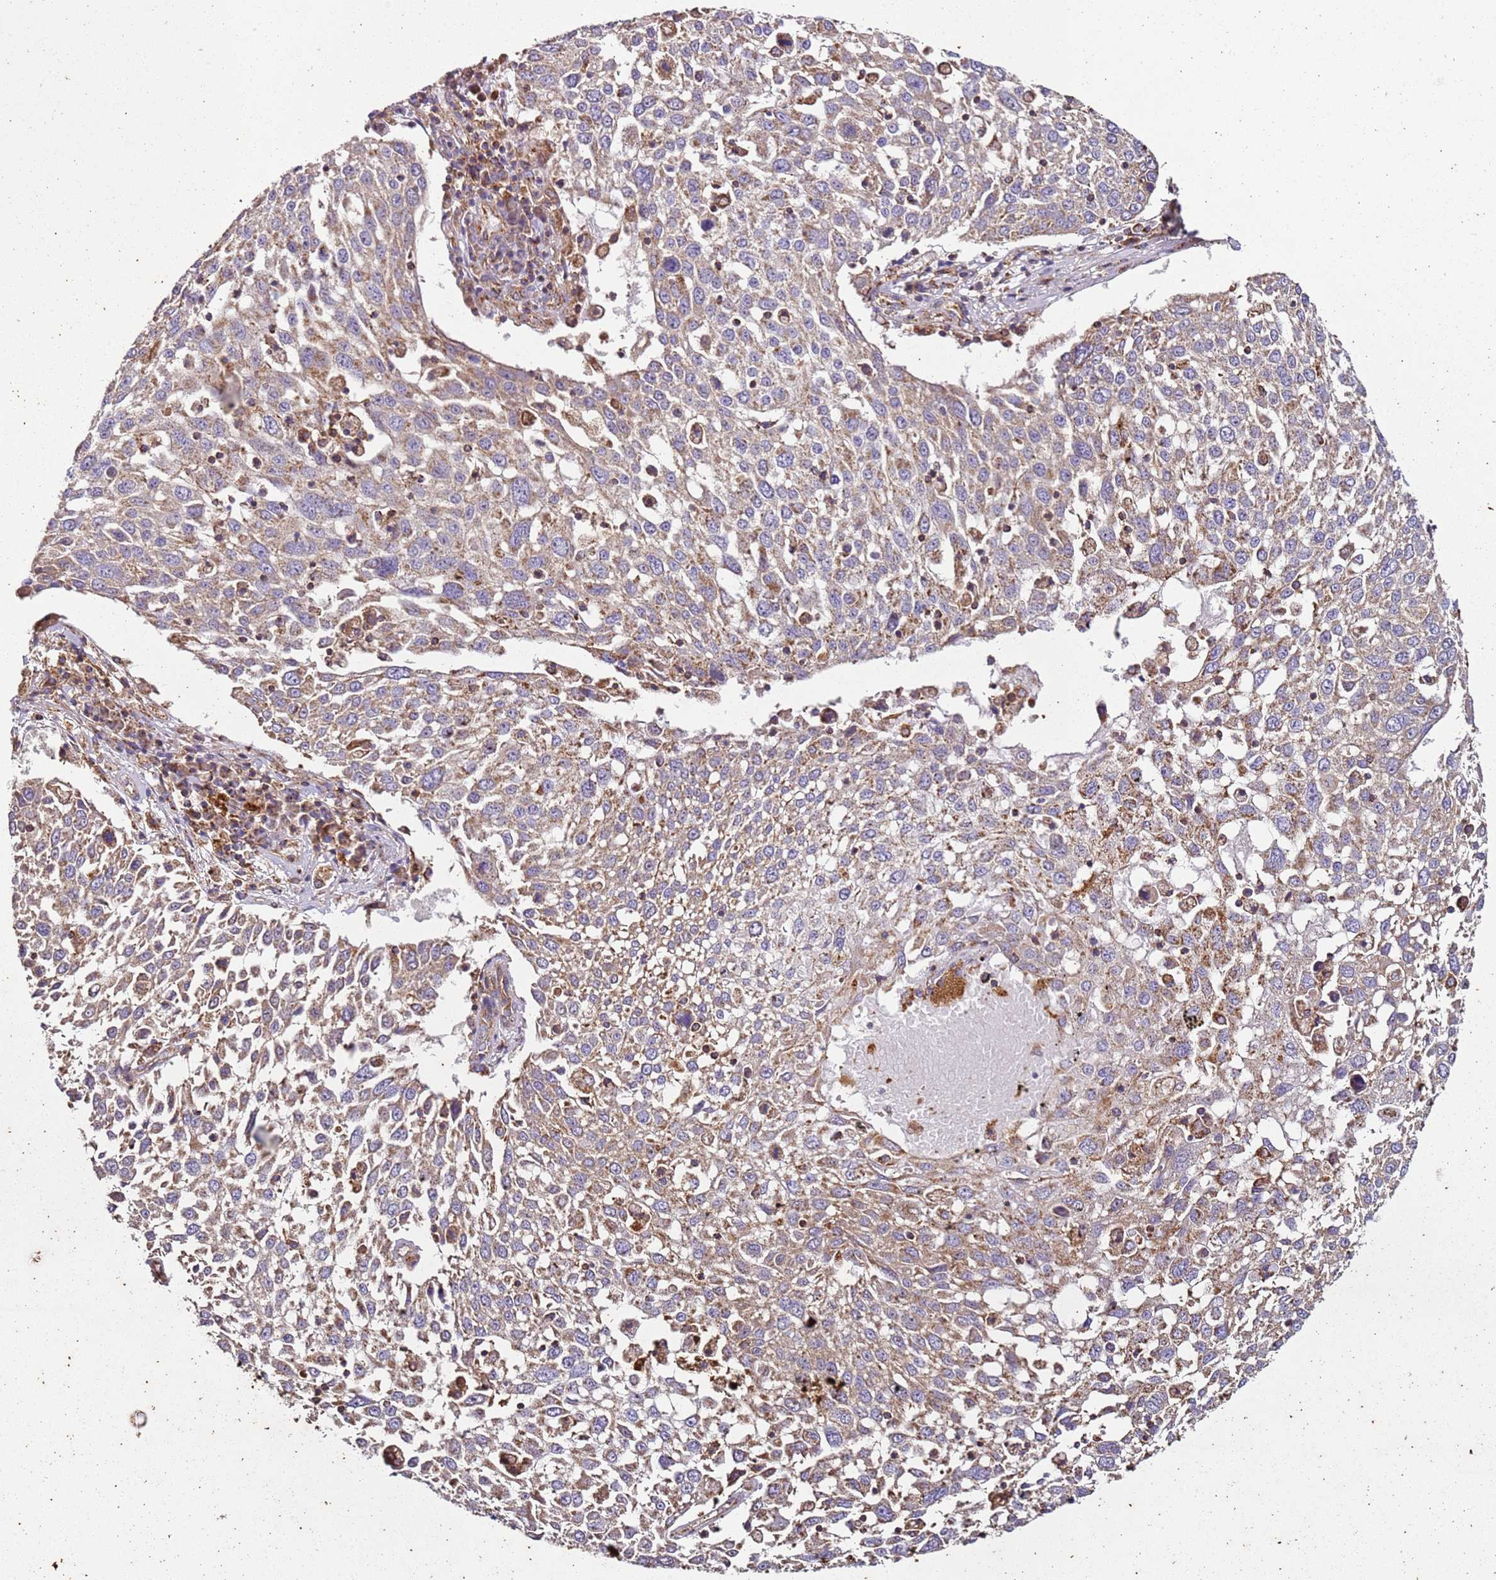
{"staining": {"intensity": "weak", "quantity": ">75%", "location": "cytoplasmic/membranous"}, "tissue": "lung cancer", "cell_type": "Tumor cells", "image_type": "cancer", "snomed": [{"axis": "morphology", "description": "Squamous cell carcinoma, NOS"}, {"axis": "topography", "description": "Lung"}], "caption": "Immunohistochemical staining of human lung cancer (squamous cell carcinoma) demonstrates low levels of weak cytoplasmic/membranous staining in about >75% of tumor cells.", "gene": "RMND5A", "patient": {"sex": "male", "age": 65}}